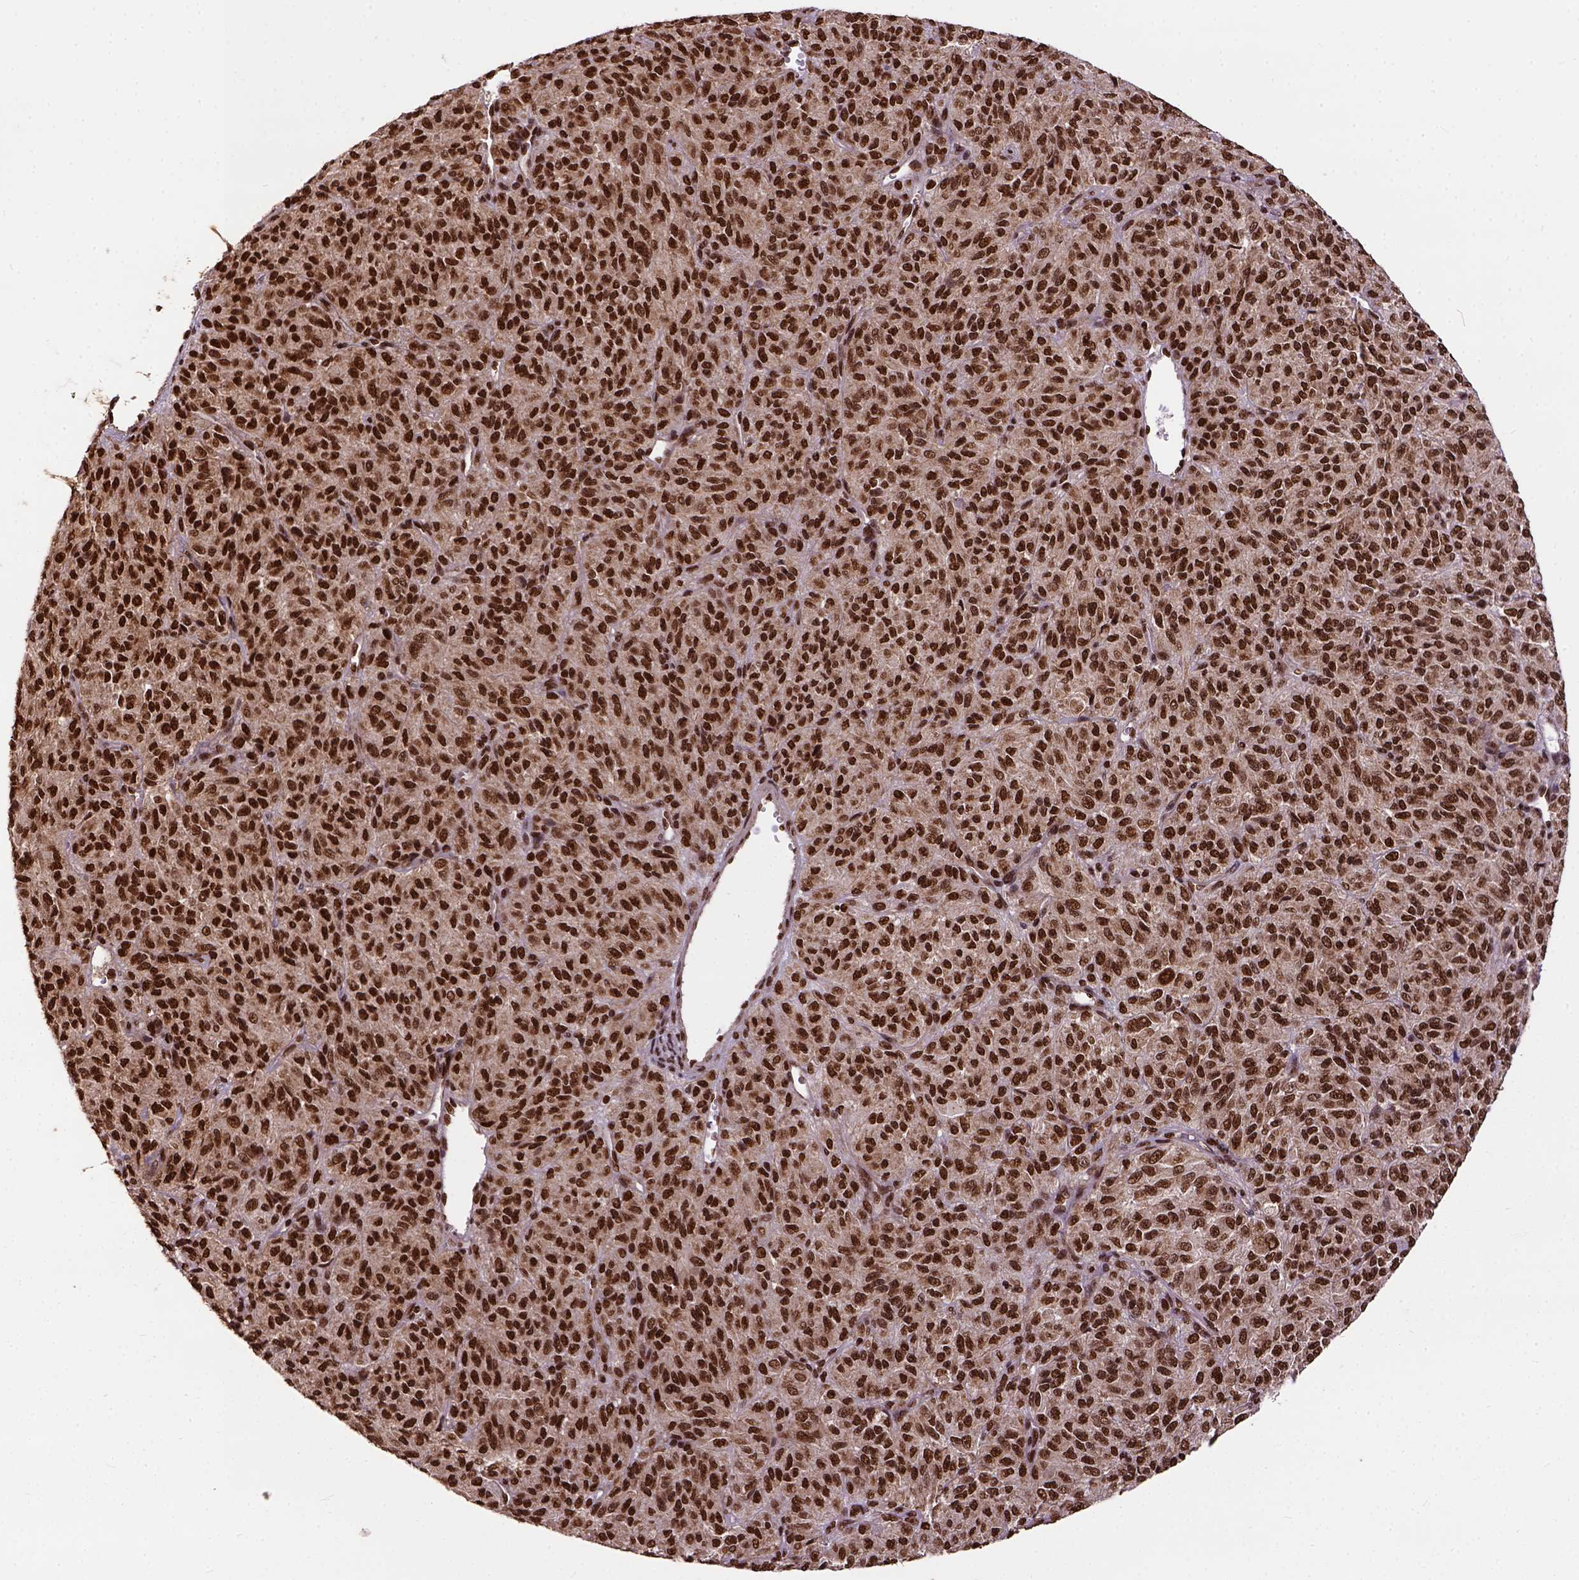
{"staining": {"intensity": "strong", "quantity": ">75%", "location": "nuclear"}, "tissue": "melanoma", "cell_type": "Tumor cells", "image_type": "cancer", "snomed": [{"axis": "morphology", "description": "Malignant melanoma, Metastatic site"}, {"axis": "topography", "description": "Brain"}], "caption": "Strong nuclear positivity for a protein is identified in approximately >75% of tumor cells of melanoma using IHC.", "gene": "NACC1", "patient": {"sex": "female", "age": 56}}